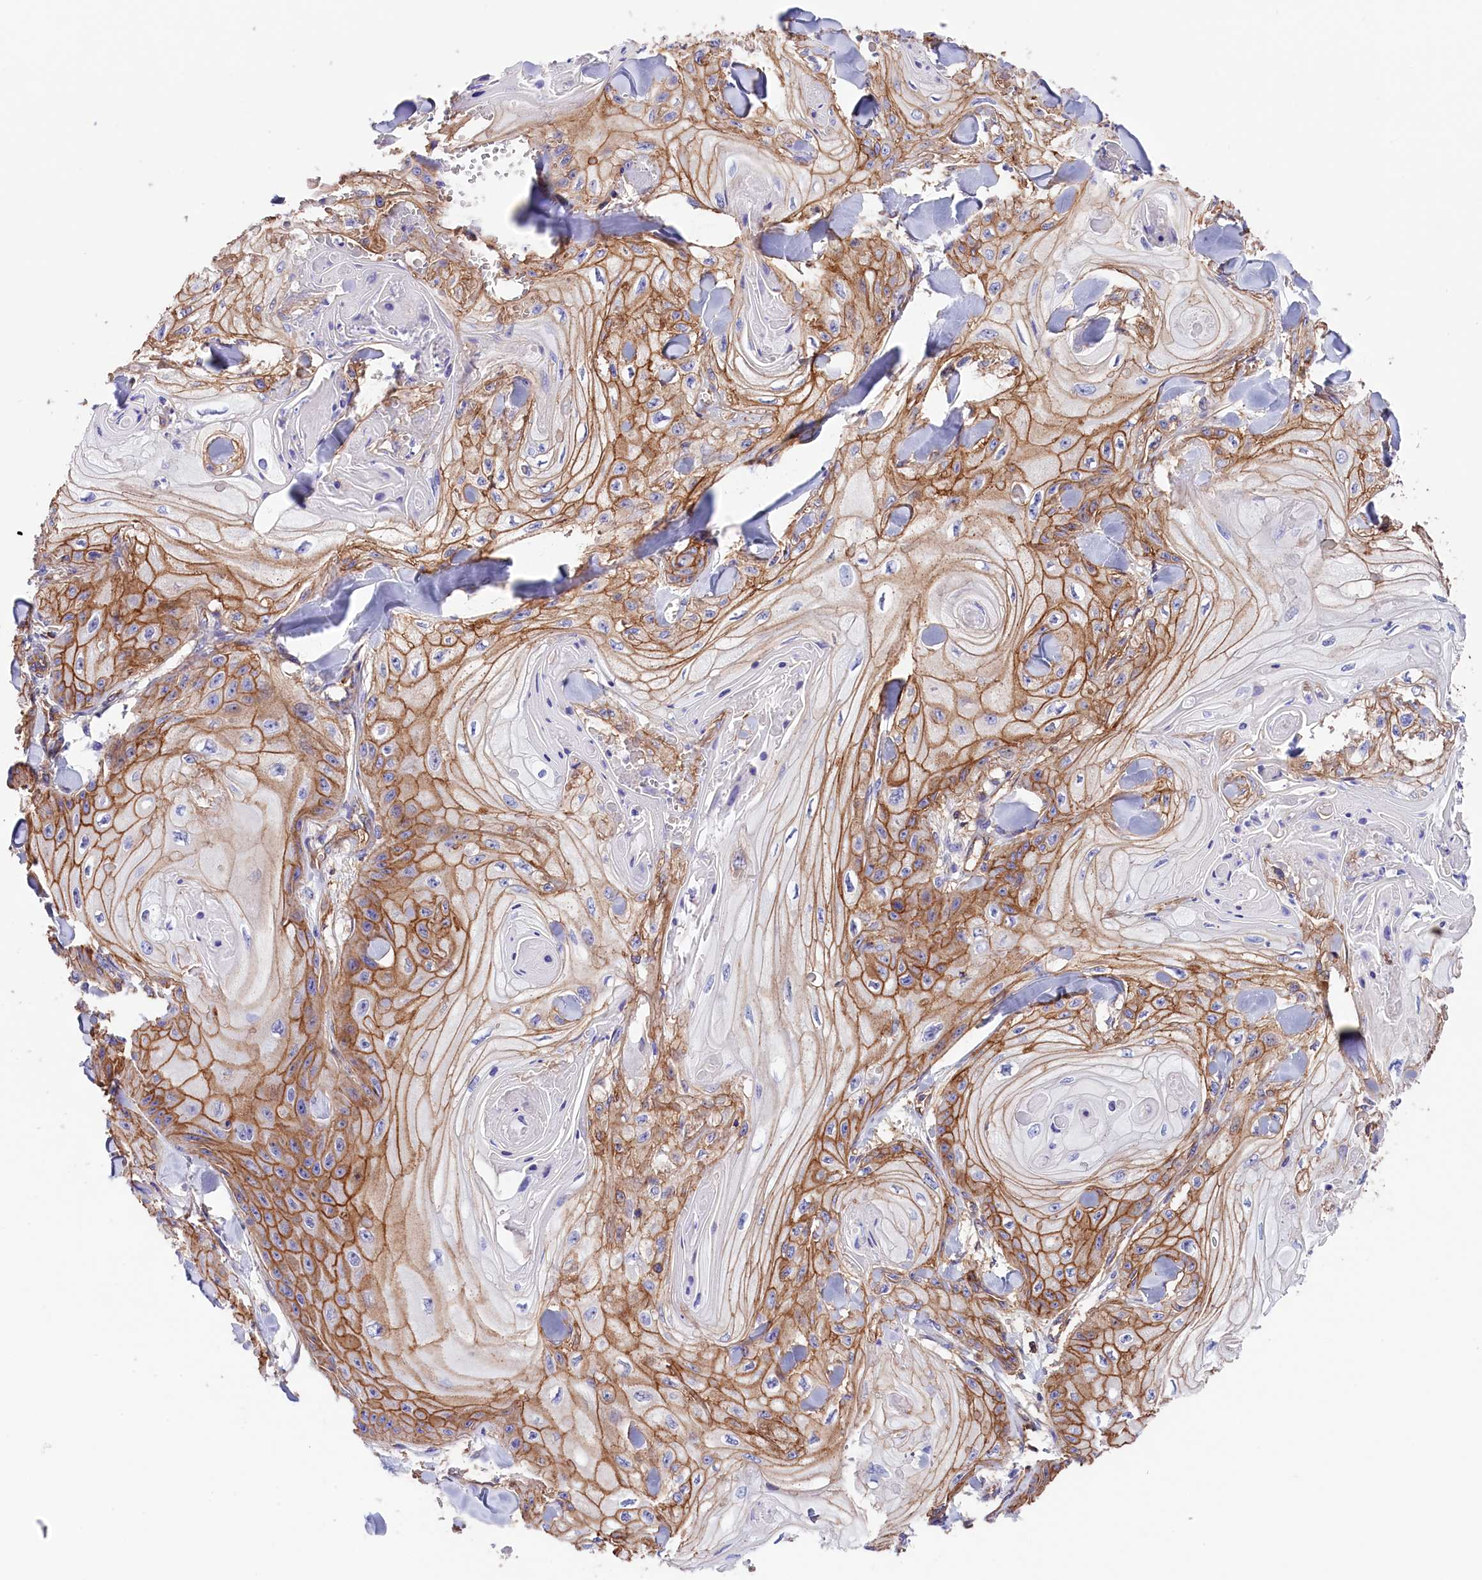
{"staining": {"intensity": "strong", "quantity": "25%-75%", "location": "cytoplasmic/membranous"}, "tissue": "skin cancer", "cell_type": "Tumor cells", "image_type": "cancer", "snomed": [{"axis": "morphology", "description": "Squamous cell carcinoma, NOS"}, {"axis": "topography", "description": "Skin"}], "caption": "Strong cytoplasmic/membranous expression is present in approximately 25%-75% of tumor cells in skin cancer (squamous cell carcinoma).", "gene": "ATP2B4", "patient": {"sex": "male", "age": 74}}